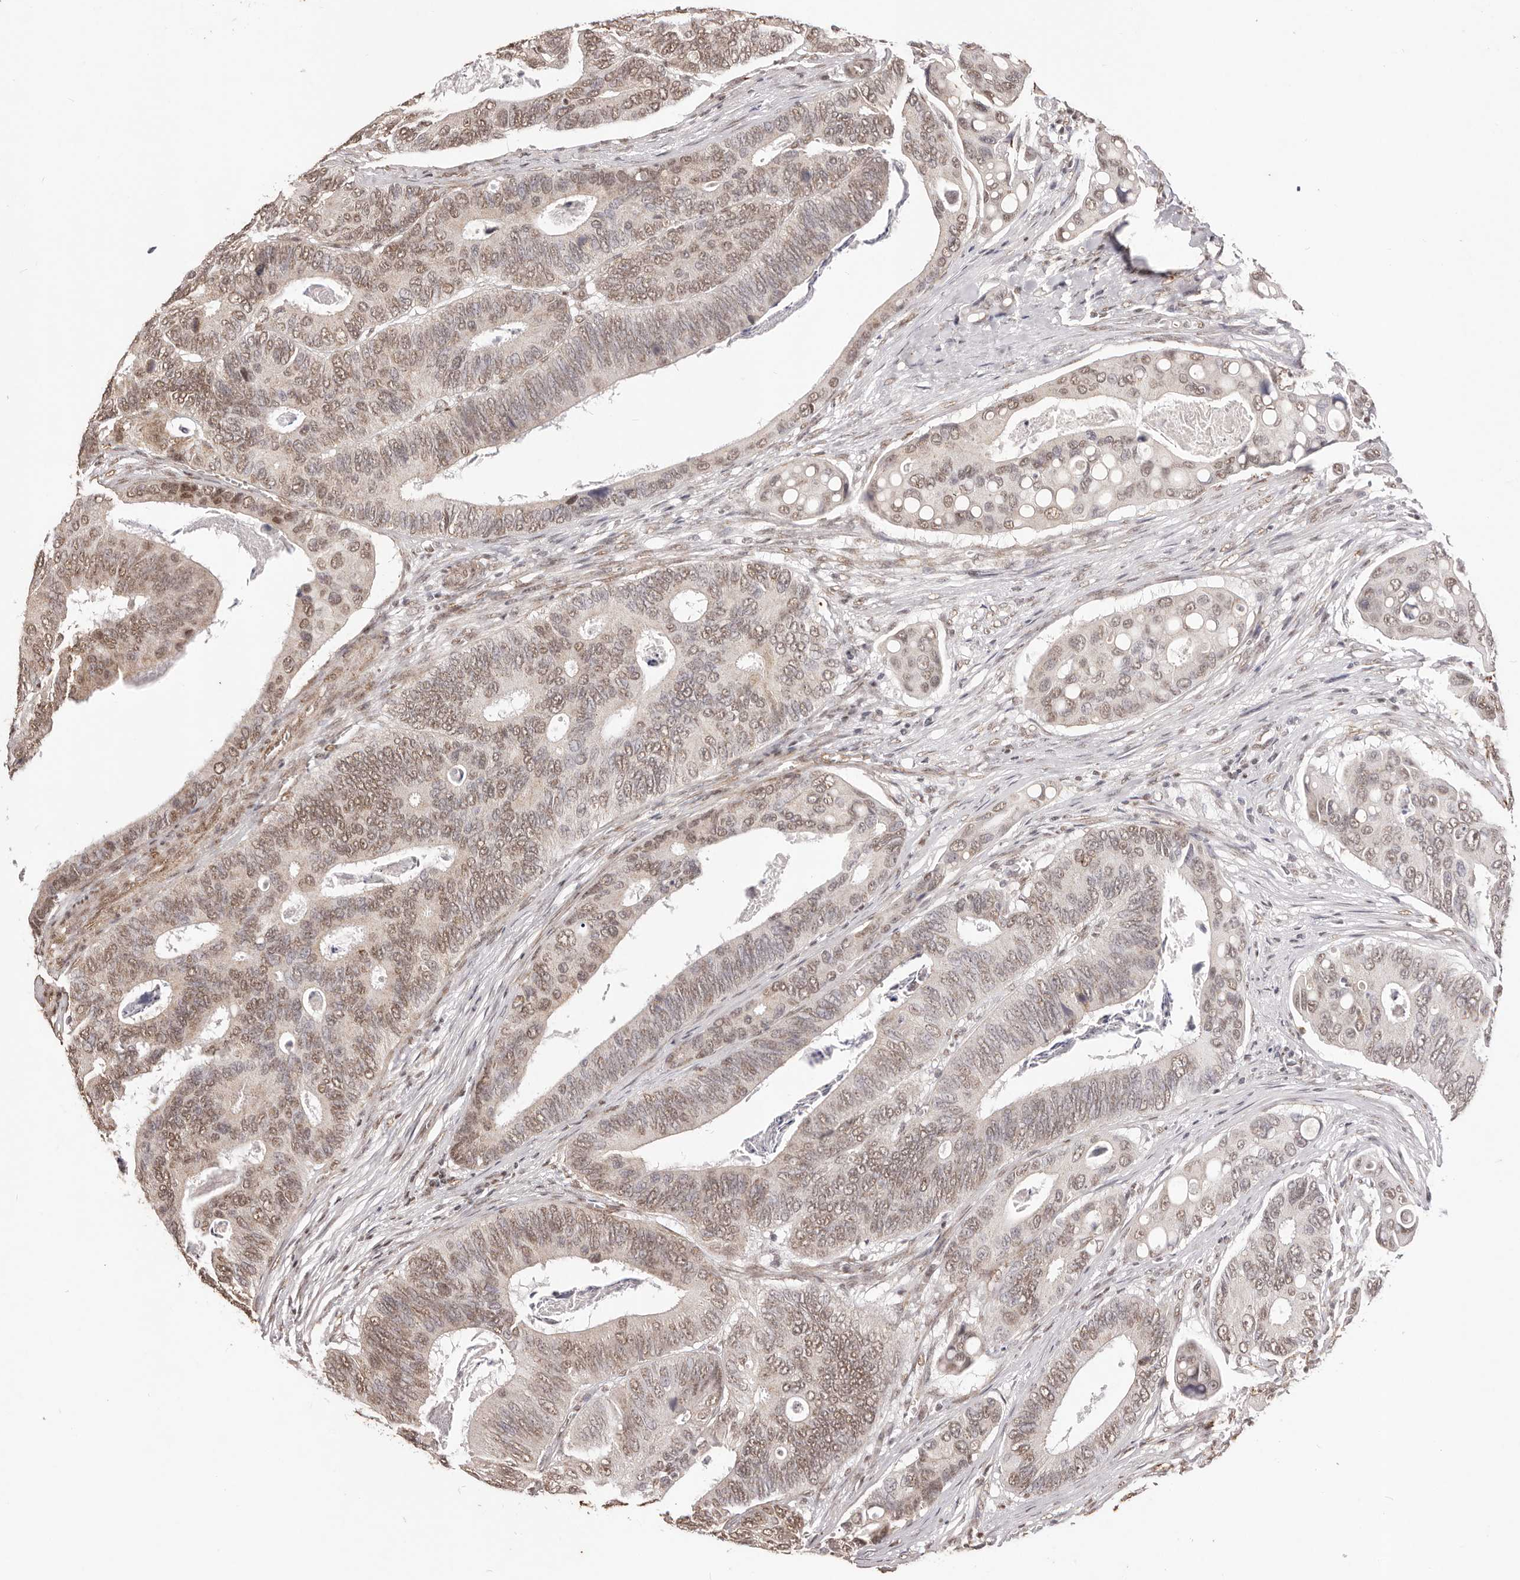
{"staining": {"intensity": "moderate", "quantity": ">75%", "location": "nuclear"}, "tissue": "colorectal cancer", "cell_type": "Tumor cells", "image_type": "cancer", "snomed": [{"axis": "morphology", "description": "Inflammation, NOS"}, {"axis": "morphology", "description": "Adenocarcinoma, NOS"}, {"axis": "topography", "description": "Colon"}], "caption": "IHC photomicrograph of neoplastic tissue: human colorectal adenocarcinoma stained using immunohistochemistry (IHC) demonstrates medium levels of moderate protein expression localized specifically in the nuclear of tumor cells, appearing as a nuclear brown color.", "gene": "RPS6KA5", "patient": {"sex": "male", "age": 72}}